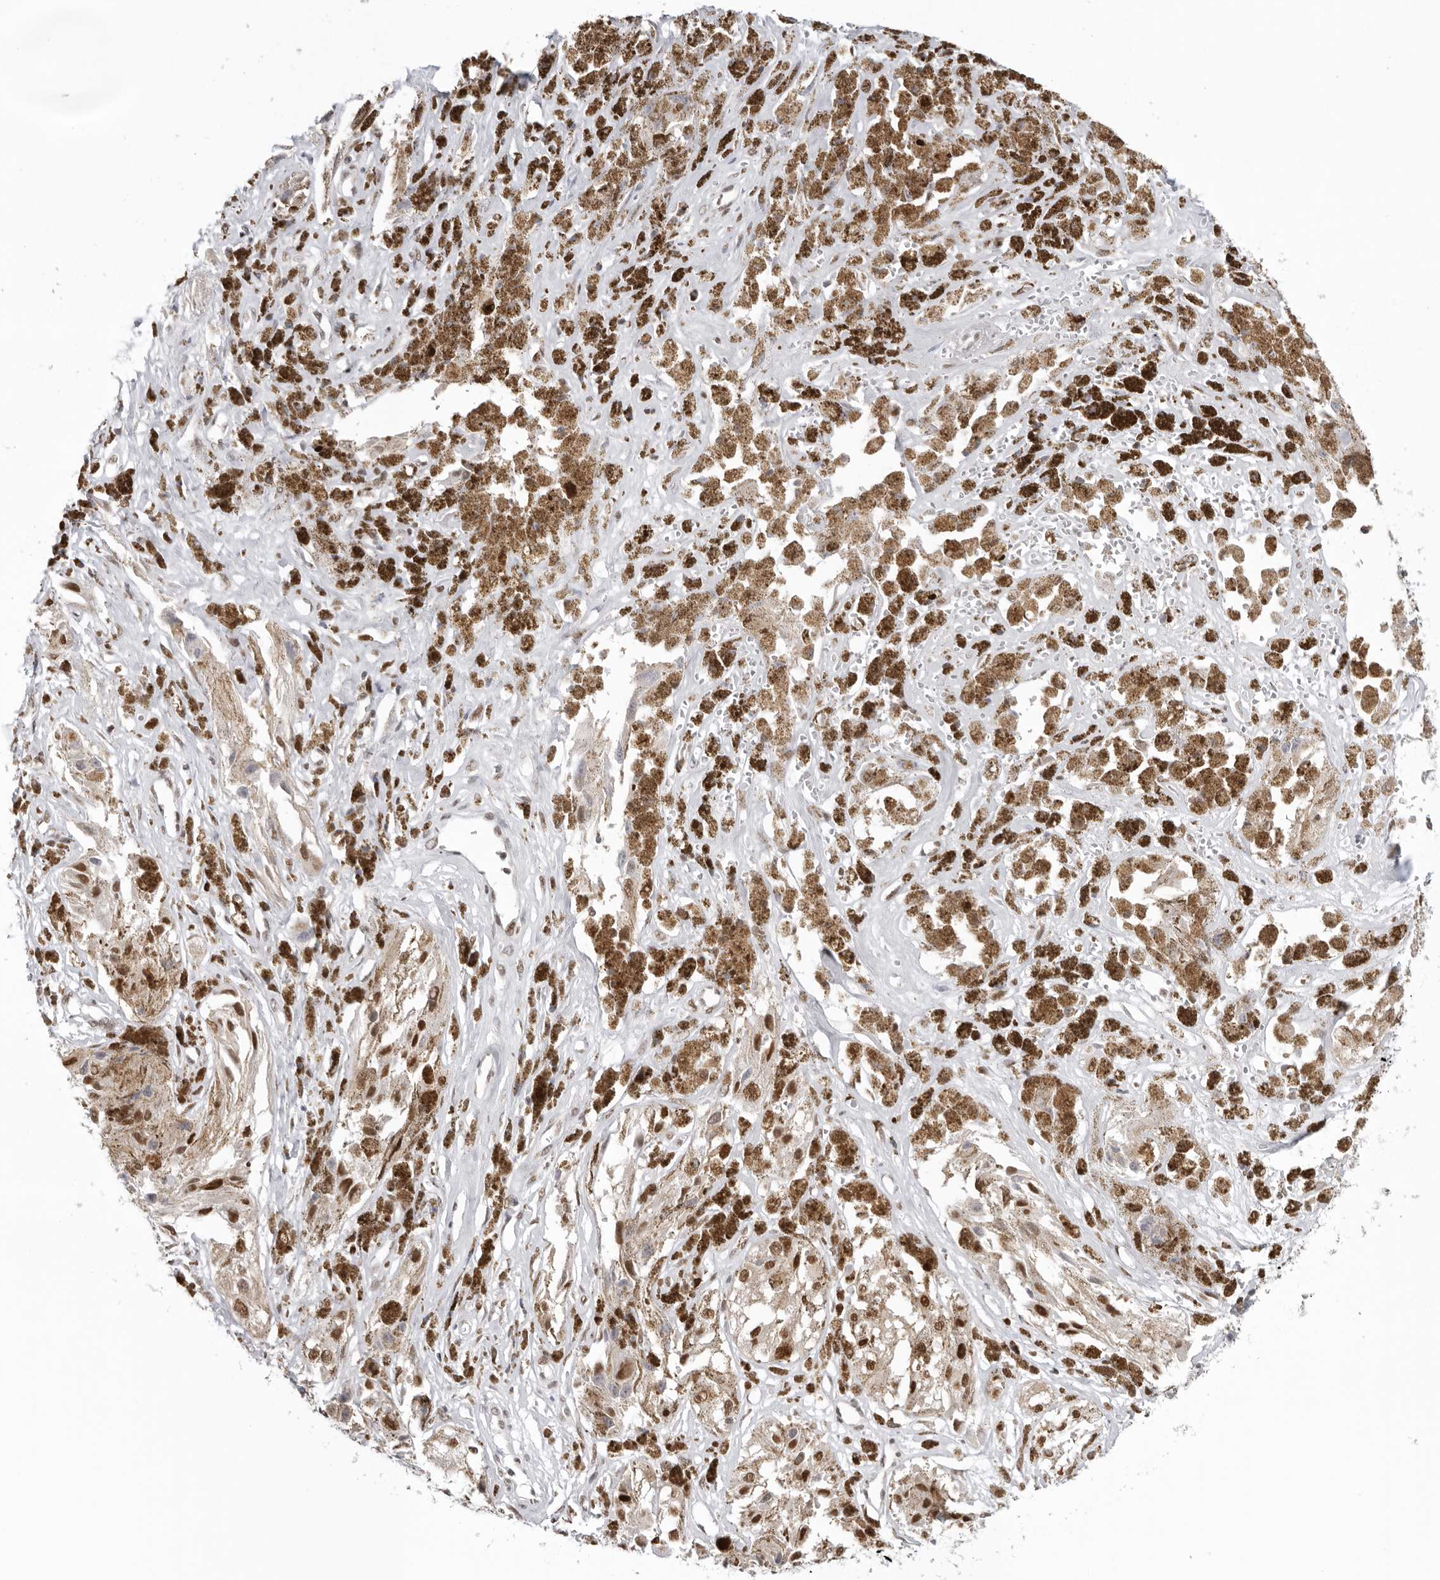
{"staining": {"intensity": "weak", "quantity": "25%-75%", "location": "cytoplasmic/membranous"}, "tissue": "melanoma", "cell_type": "Tumor cells", "image_type": "cancer", "snomed": [{"axis": "morphology", "description": "Malignant melanoma, NOS"}, {"axis": "topography", "description": "Skin"}], "caption": "IHC of melanoma displays low levels of weak cytoplasmic/membranous expression in about 25%-75% of tumor cells. The staining is performed using DAB brown chromogen to label protein expression. The nuclei are counter-stained blue using hematoxylin.", "gene": "RPA2", "patient": {"sex": "male", "age": 88}}